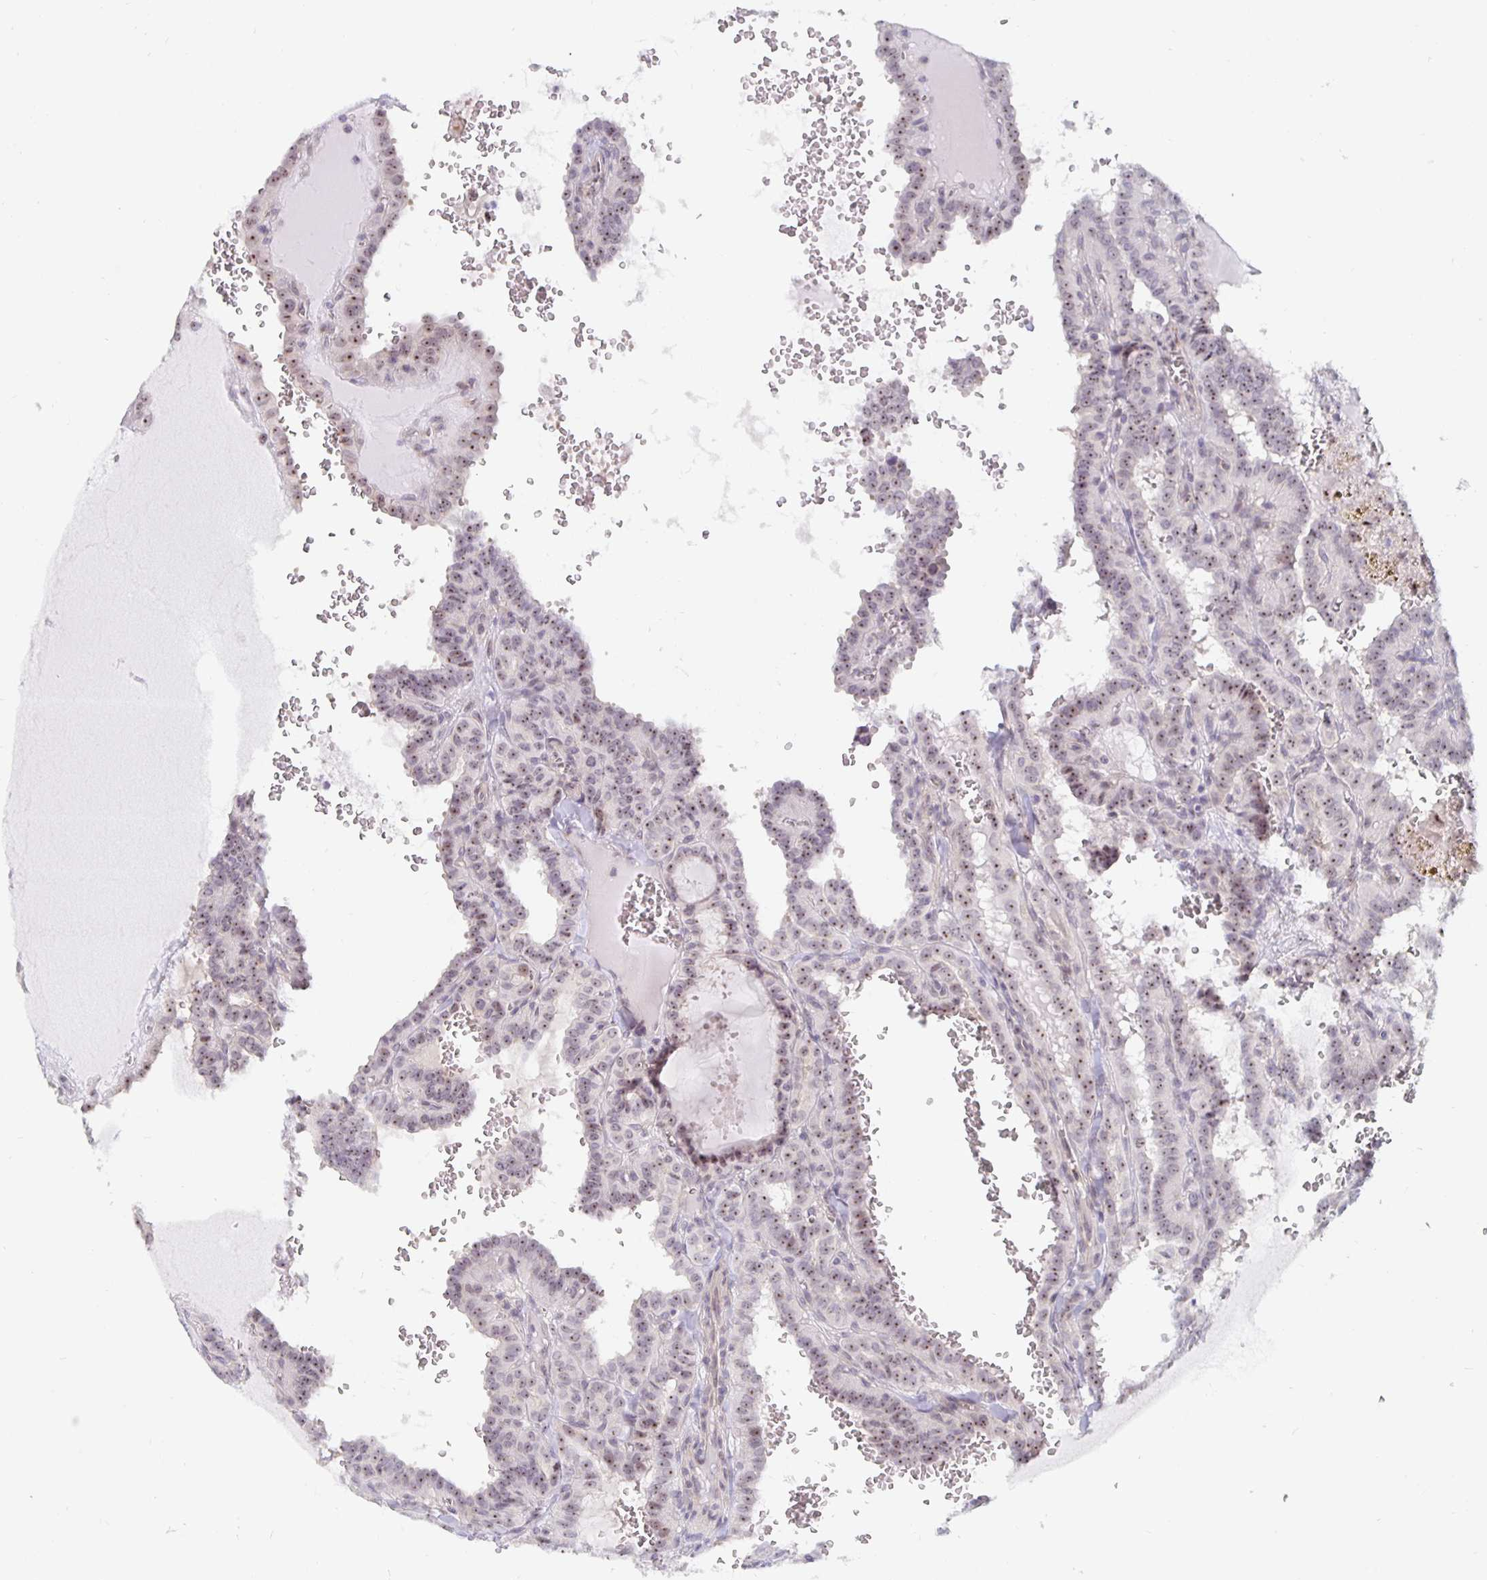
{"staining": {"intensity": "moderate", "quantity": ">75%", "location": "nuclear"}, "tissue": "thyroid cancer", "cell_type": "Tumor cells", "image_type": "cancer", "snomed": [{"axis": "morphology", "description": "Papillary adenocarcinoma, NOS"}, {"axis": "topography", "description": "Thyroid gland"}], "caption": "Immunohistochemistry (DAB (3,3'-diaminobenzidine)) staining of papillary adenocarcinoma (thyroid) reveals moderate nuclear protein positivity in about >75% of tumor cells.", "gene": "NUP85", "patient": {"sex": "female", "age": 21}}